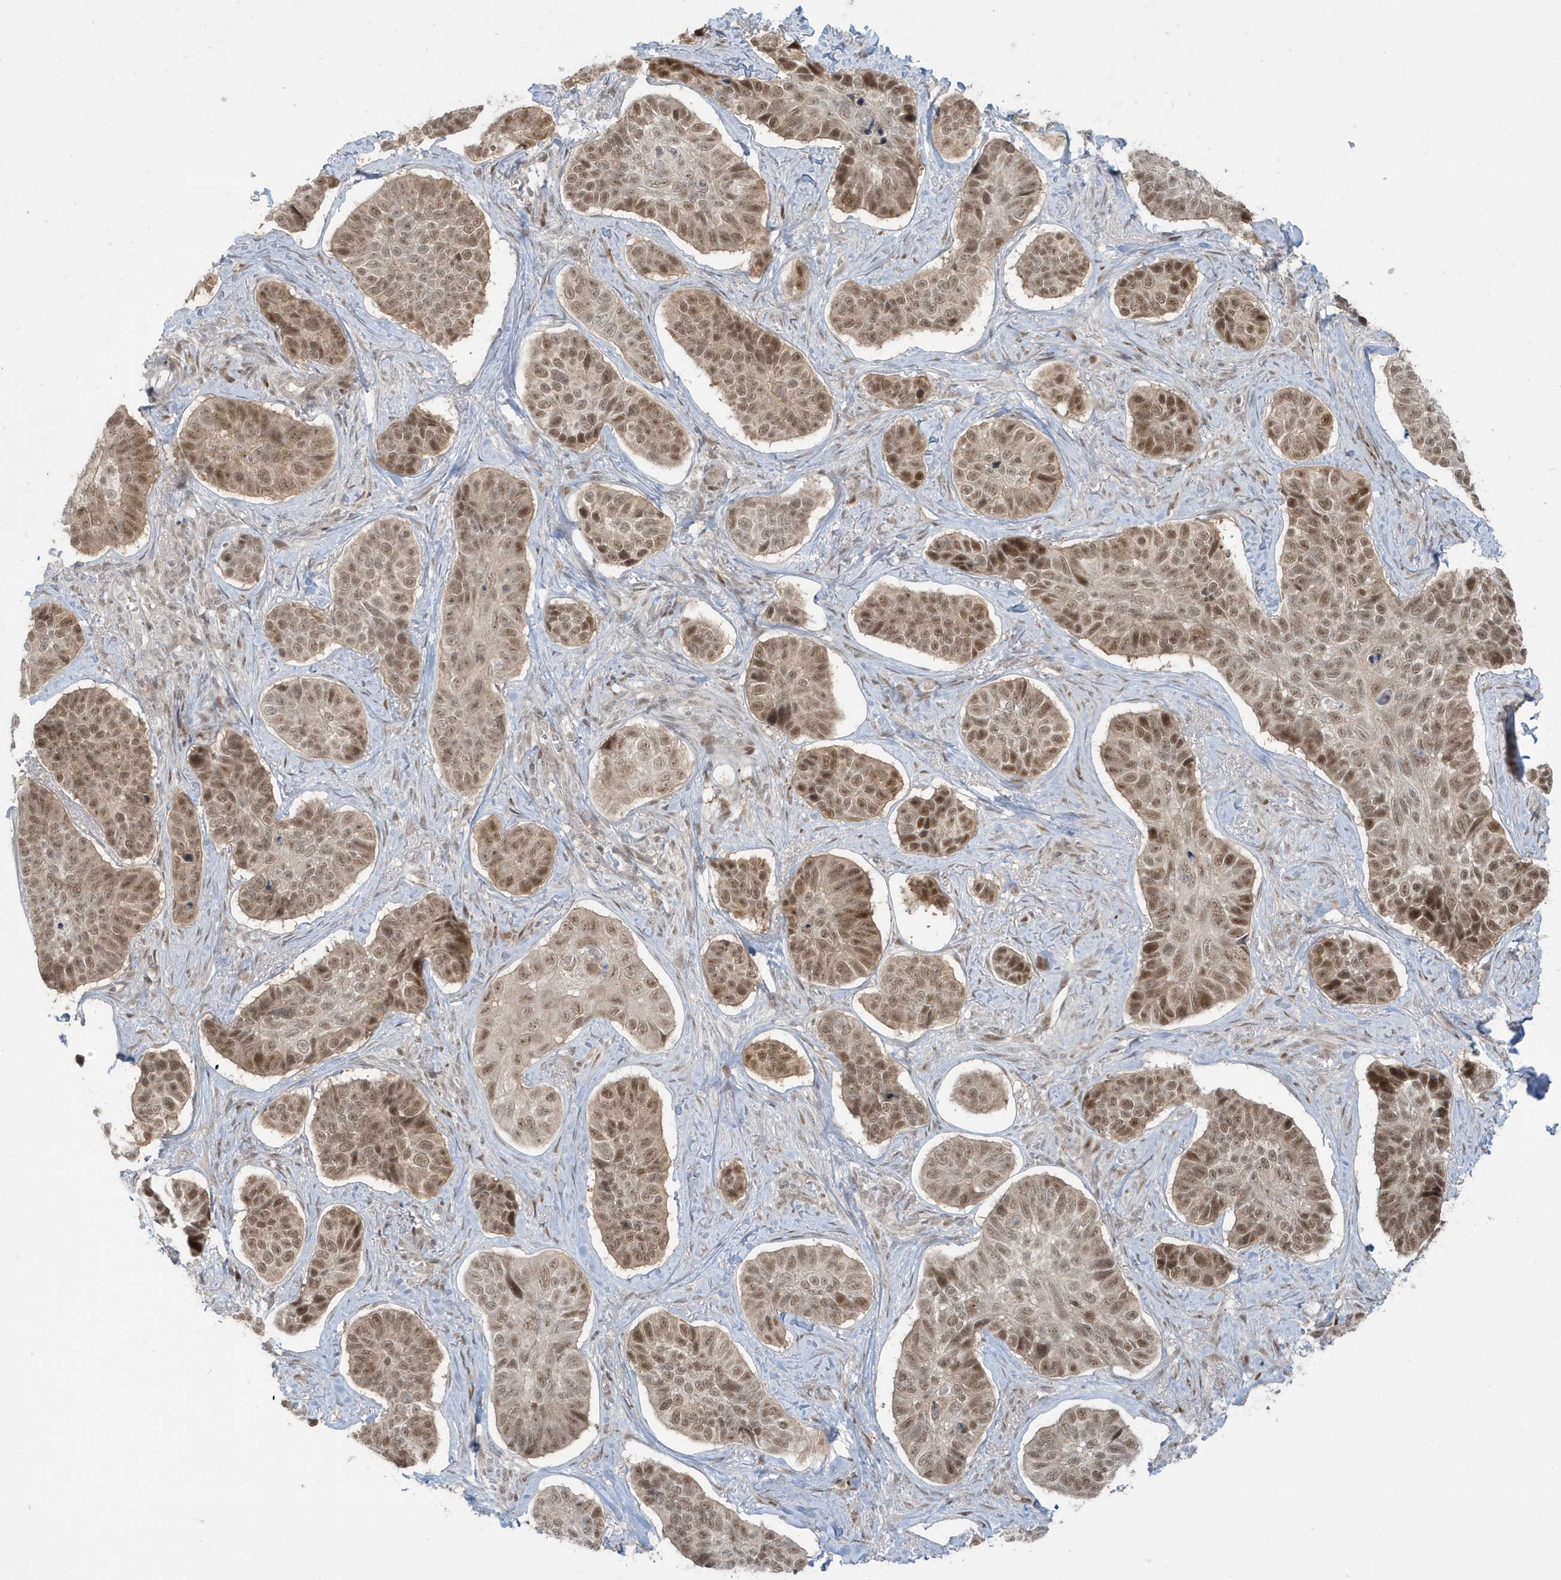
{"staining": {"intensity": "moderate", "quantity": ">75%", "location": "nuclear"}, "tissue": "skin cancer", "cell_type": "Tumor cells", "image_type": "cancer", "snomed": [{"axis": "morphology", "description": "Basal cell carcinoma"}, {"axis": "topography", "description": "Skin"}], "caption": "A brown stain highlights moderate nuclear staining of a protein in skin cancer tumor cells.", "gene": "C1orf52", "patient": {"sex": "male", "age": 62}}